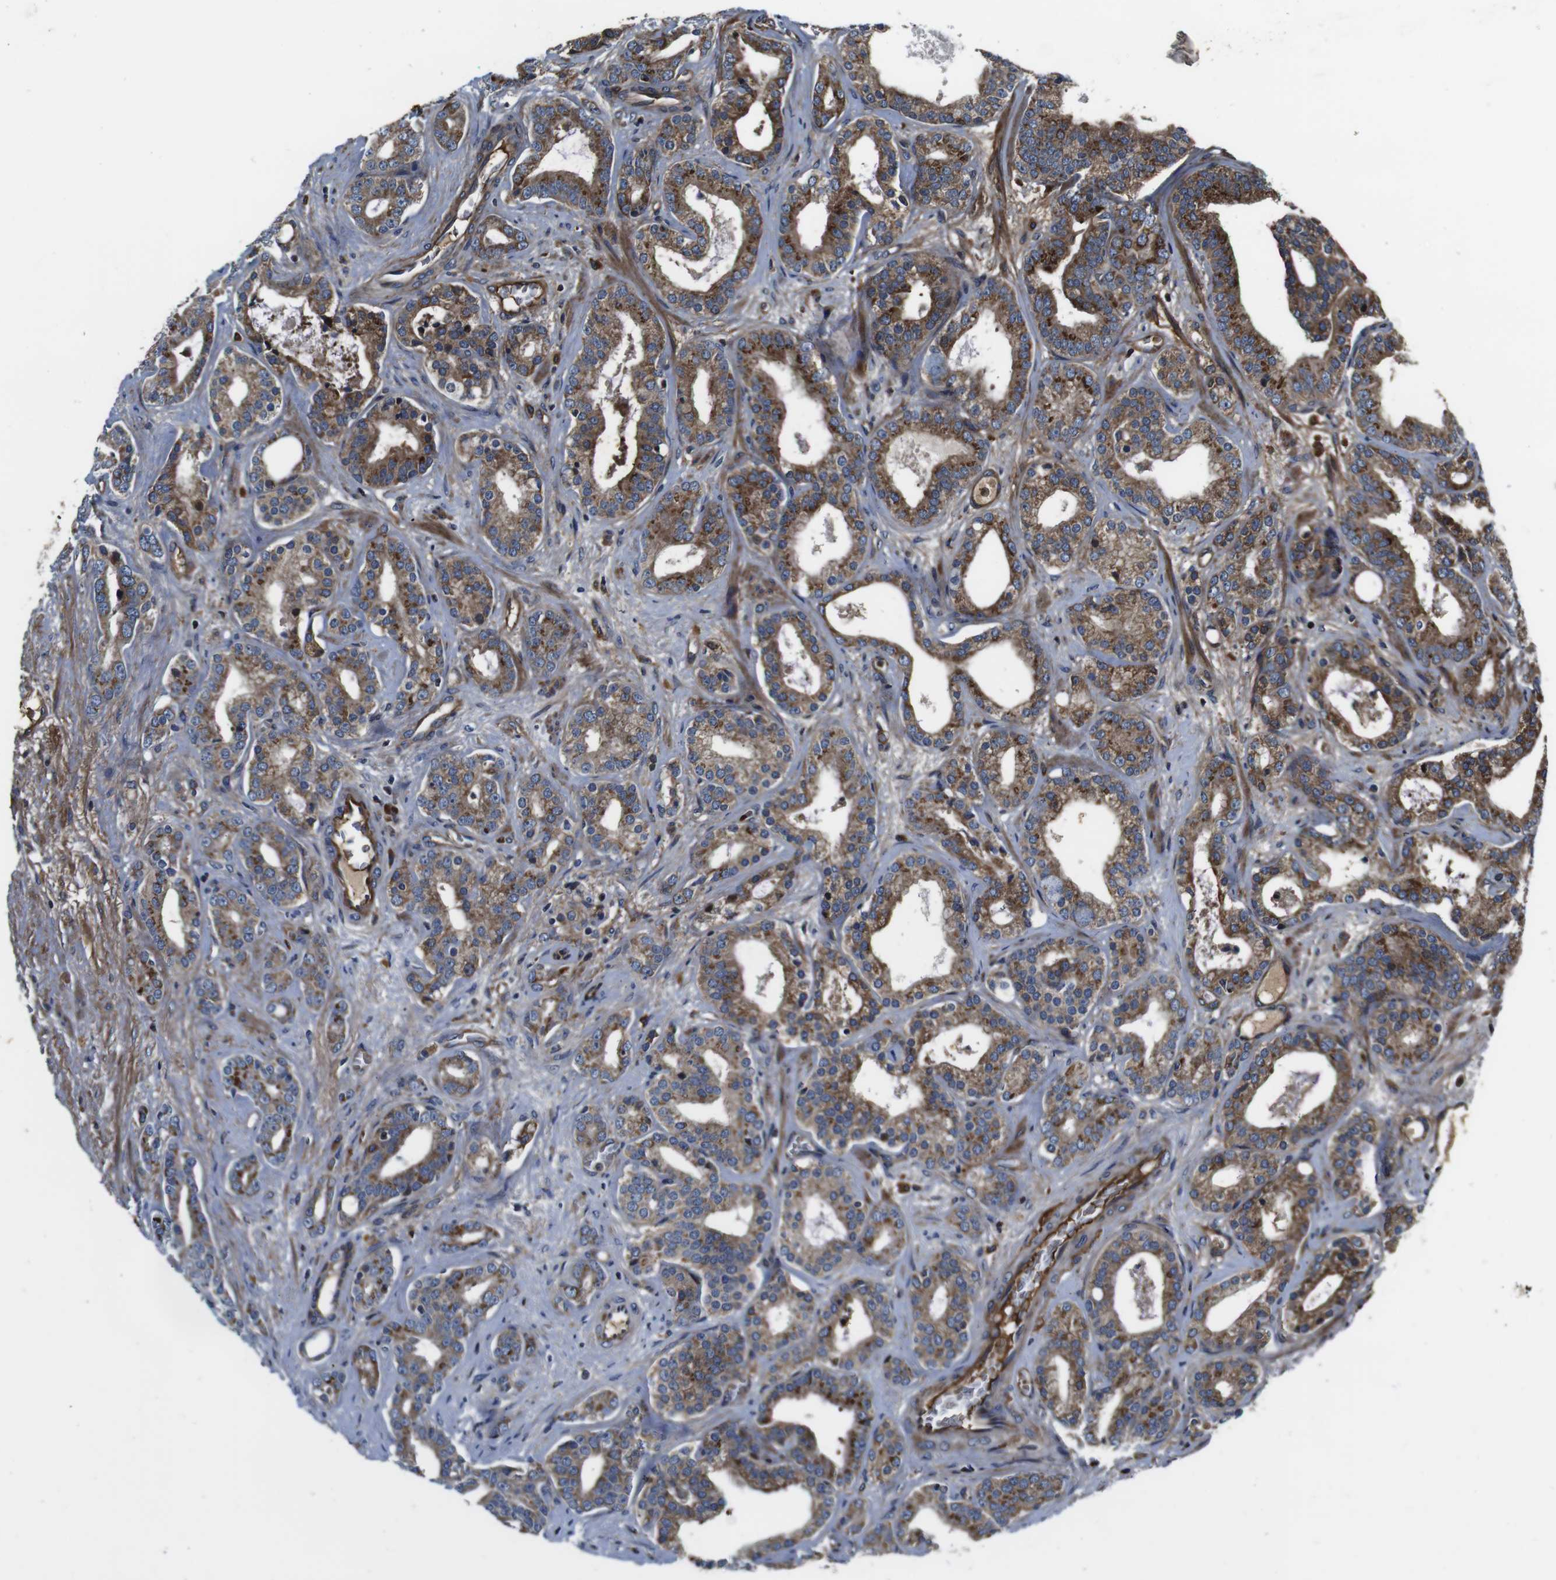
{"staining": {"intensity": "moderate", "quantity": ">75%", "location": "cytoplasmic/membranous"}, "tissue": "prostate cancer", "cell_type": "Tumor cells", "image_type": "cancer", "snomed": [{"axis": "morphology", "description": "Adenocarcinoma, Low grade"}, {"axis": "topography", "description": "Prostate"}], "caption": "Tumor cells reveal medium levels of moderate cytoplasmic/membranous staining in approximately >75% of cells in human prostate cancer (adenocarcinoma (low-grade)).", "gene": "SMYD3", "patient": {"sex": "male", "age": 63}}